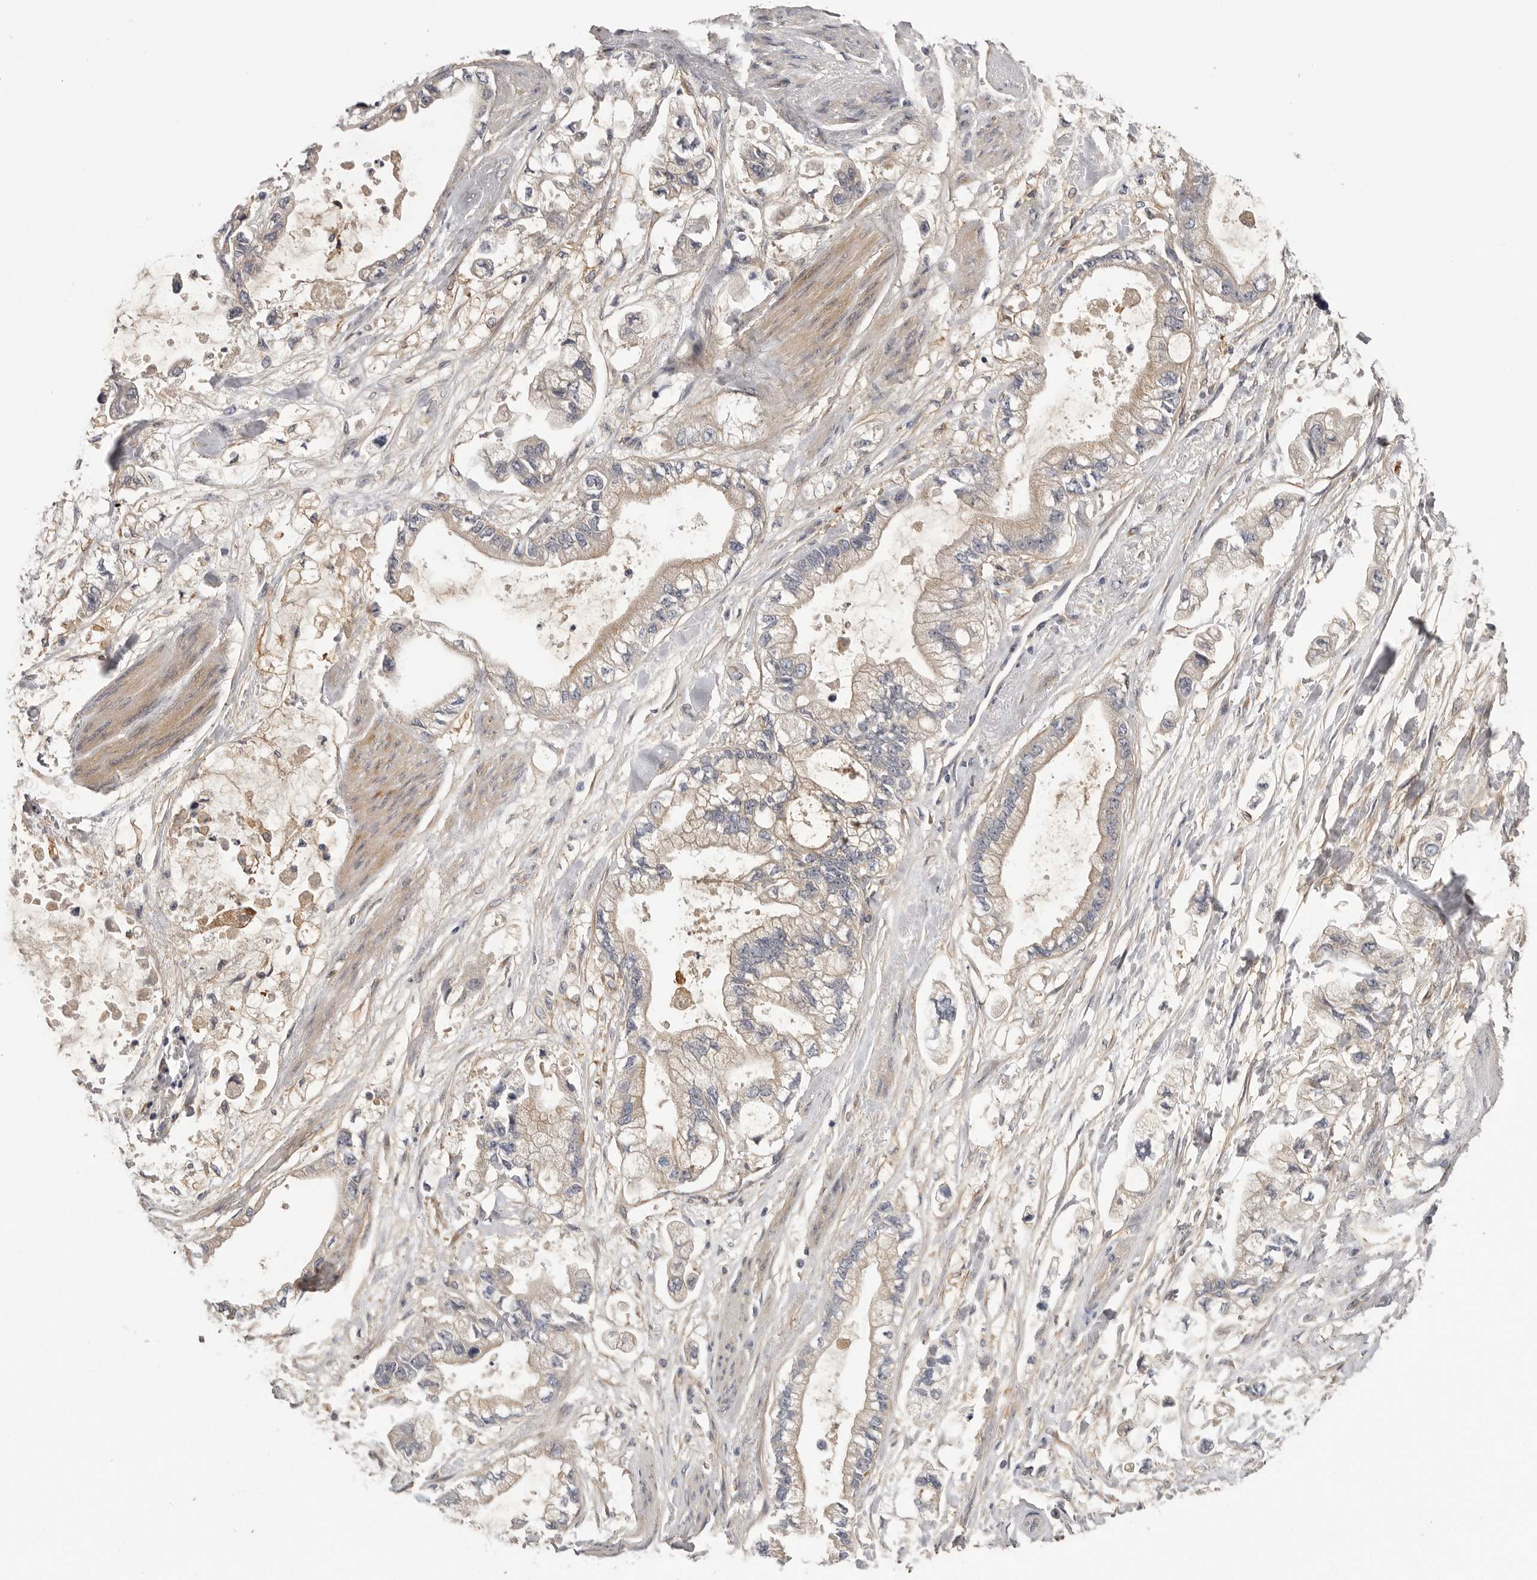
{"staining": {"intensity": "weak", "quantity": "<25%", "location": "cytoplasmic/membranous"}, "tissue": "stomach cancer", "cell_type": "Tumor cells", "image_type": "cancer", "snomed": [{"axis": "morphology", "description": "Normal tissue, NOS"}, {"axis": "morphology", "description": "Adenocarcinoma, NOS"}, {"axis": "topography", "description": "Stomach"}], "caption": "Histopathology image shows no significant protein positivity in tumor cells of adenocarcinoma (stomach).", "gene": "OSBPL9", "patient": {"sex": "male", "age": 62}}